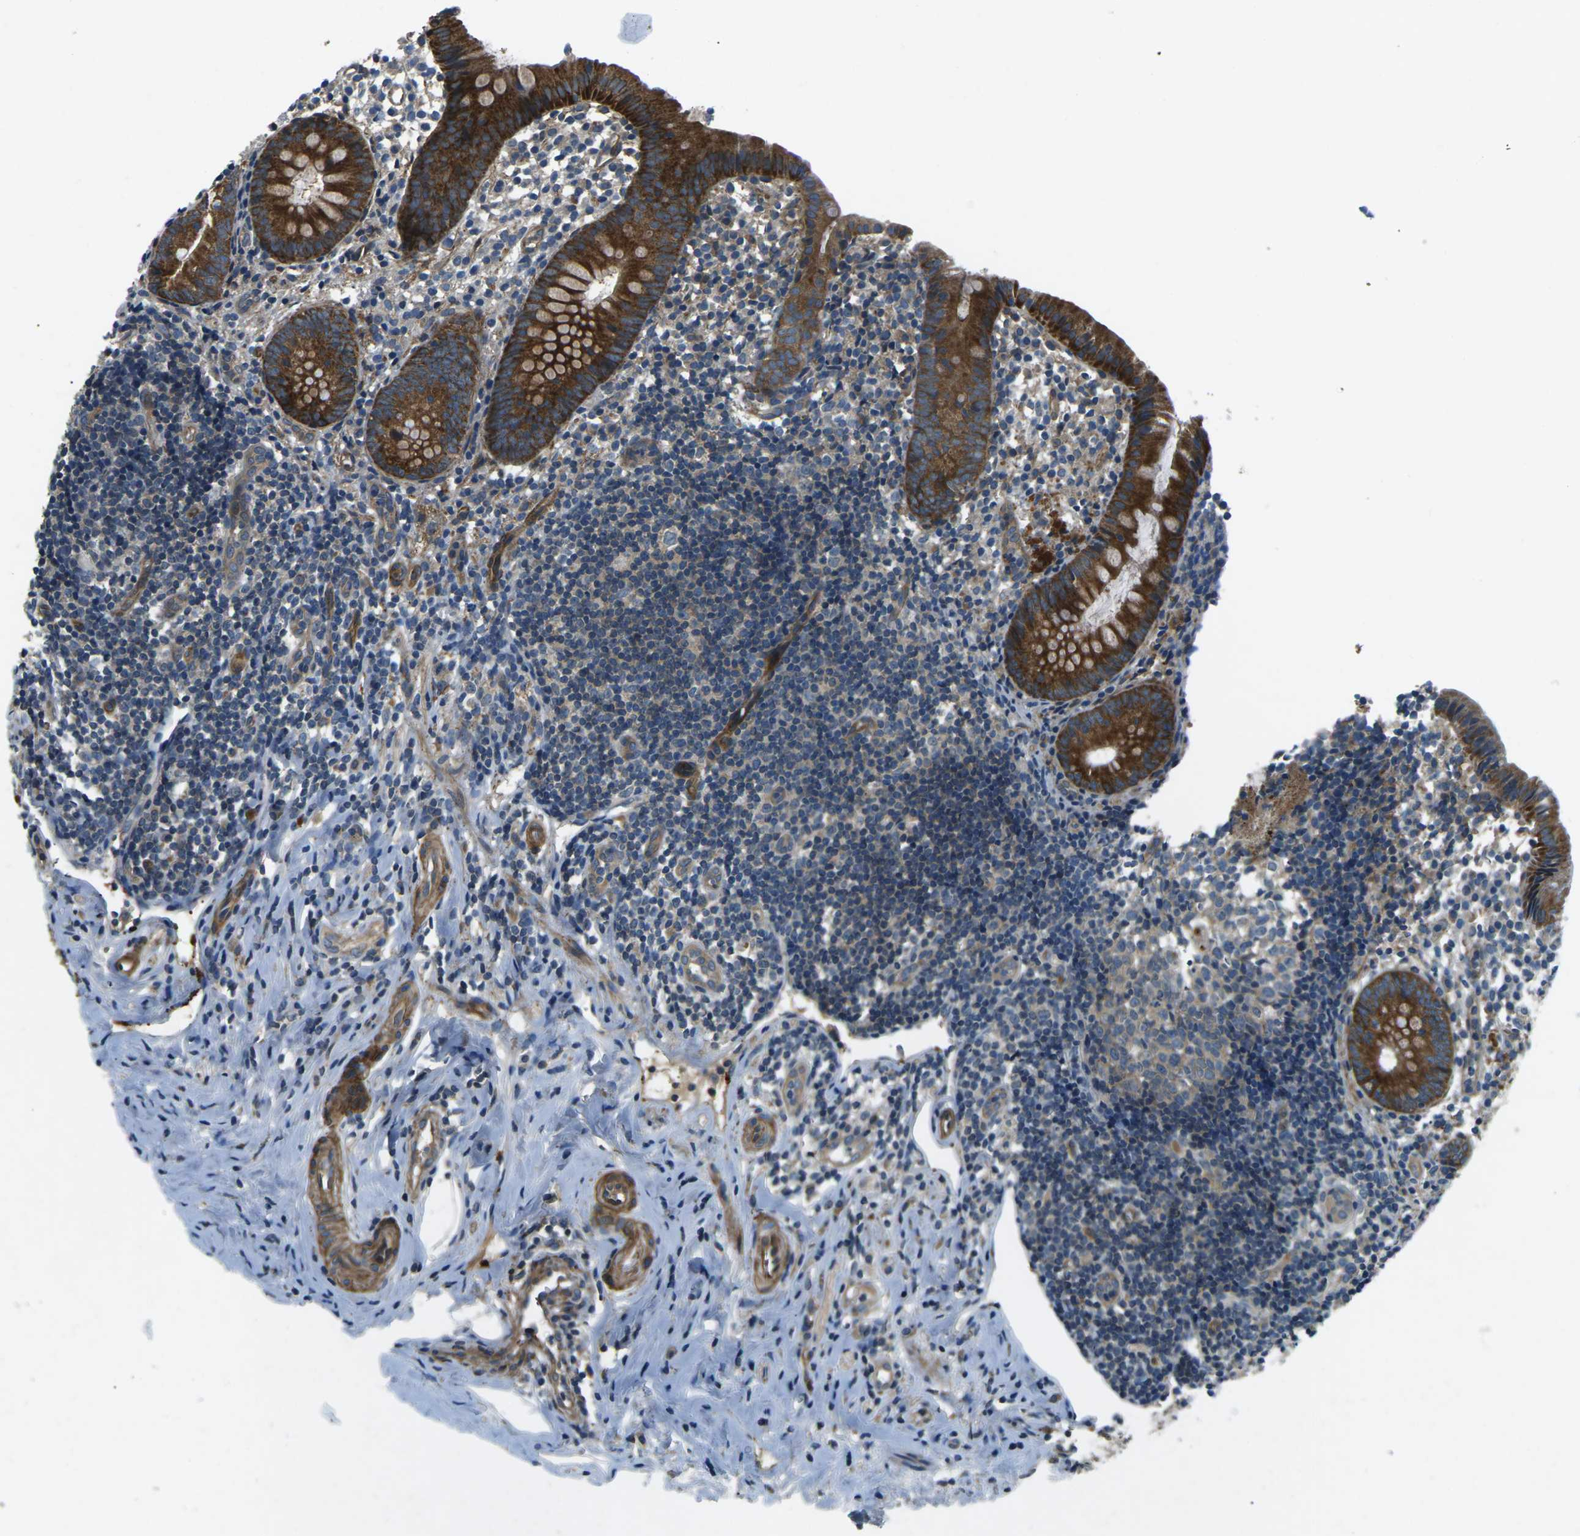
{"staining": {"intensity": "strong", "quantity": ">75%", "location": "cytoplasmic/membranous"}, "tissue": "appendix", "cell_type": "Glandular cells", "image_type": "normal", "snomed": [{"axis": "morphology", "description": "Normal tissue, NOS"}, {"axis": "topography", "description": "Appendix"}], "caption": "Protein staining of benign appendix exhibits strong cytoplasmic/membranous expression in approximately >75% of glandular cells.", "gene": "AFAP1", "patient": {"sex": "female", "age": 20}}